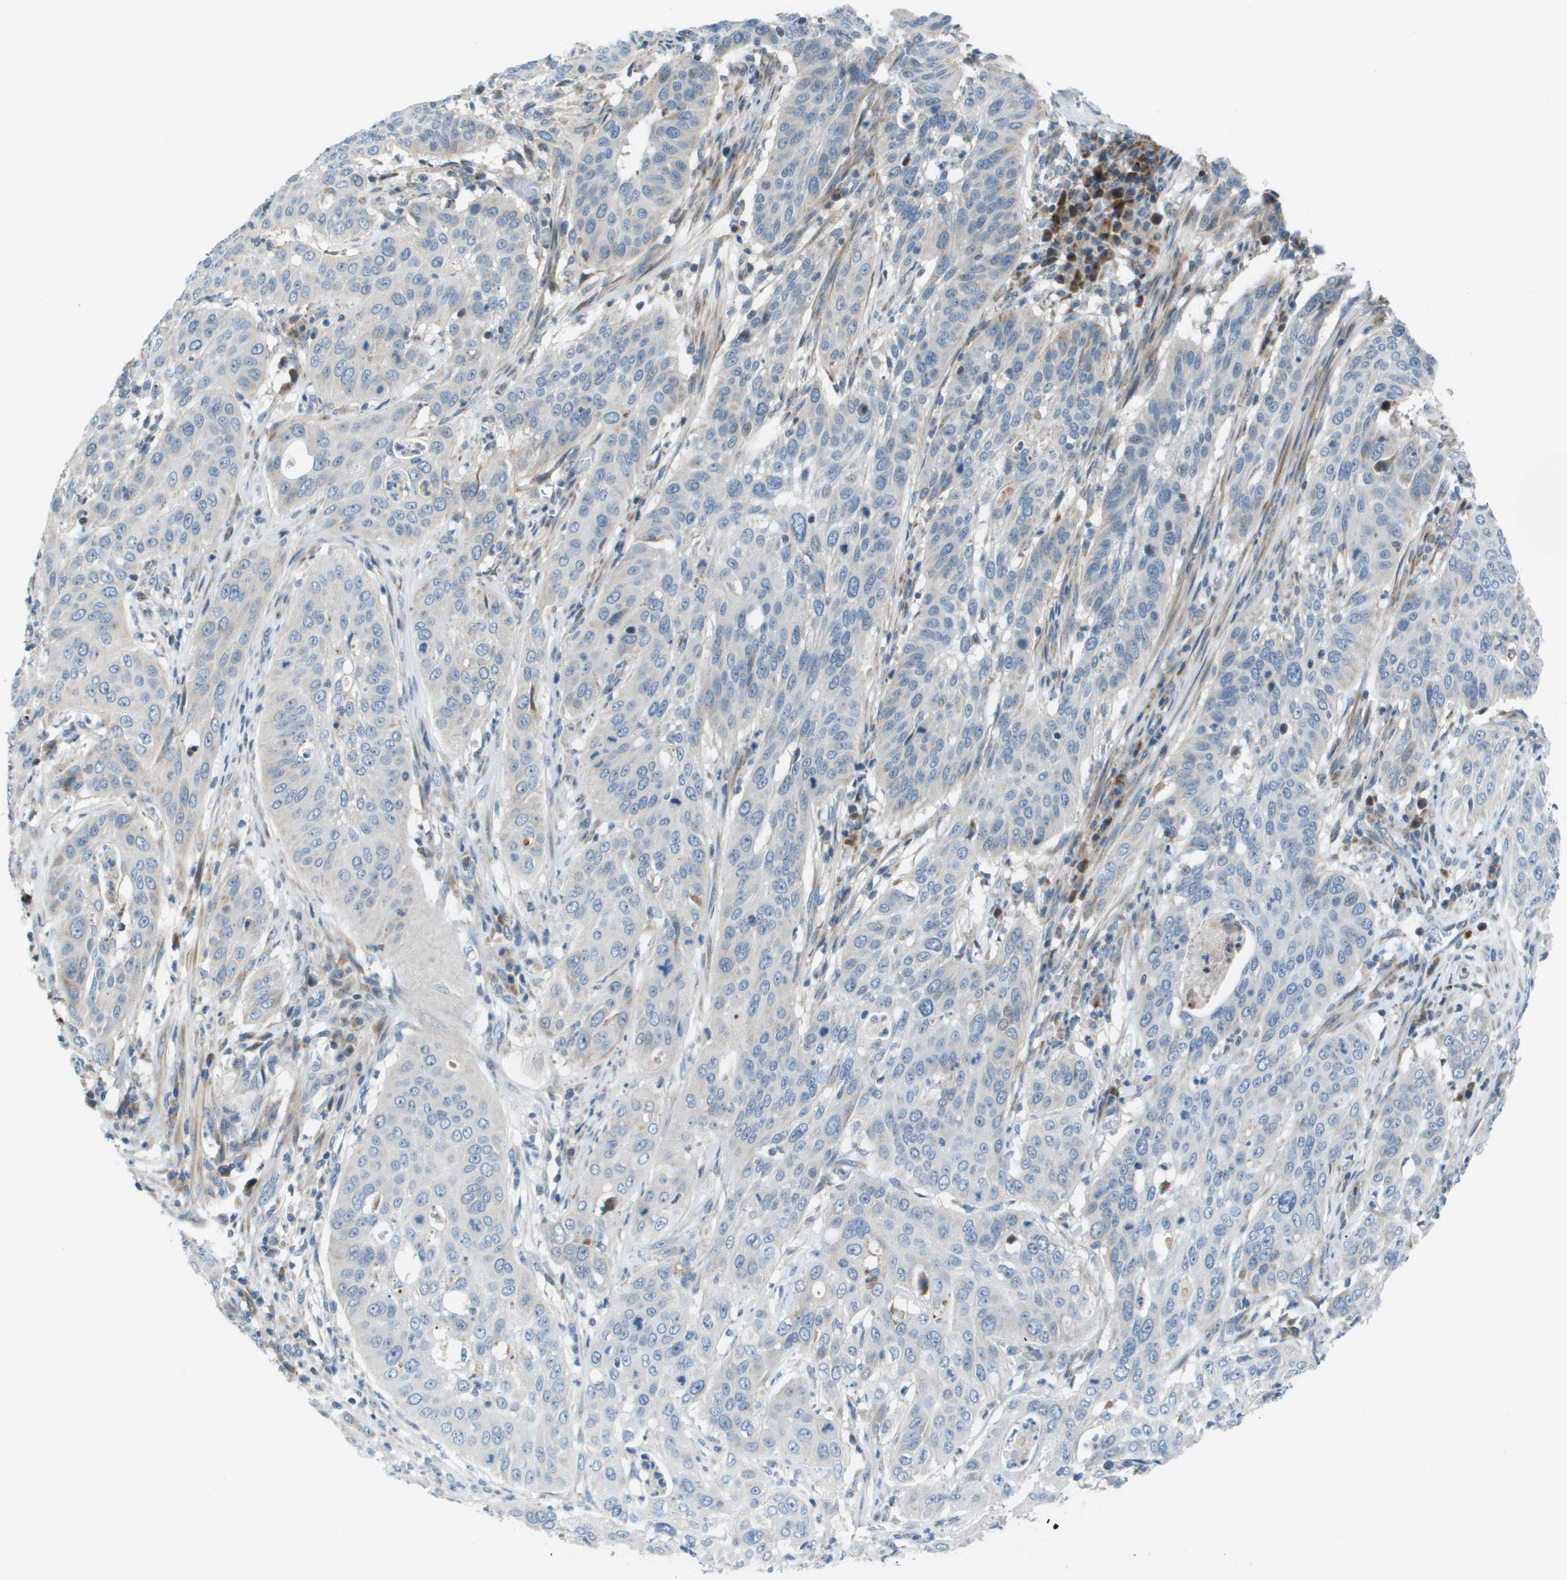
{"staining": {"intensity": "negative", "quantity": "none", "location": "none"}, "tissue": "cervical cancer", "cell_type": "Tumor cells", "image_type": "cancer", "snomed": [{"axis": "morphology", "description": "Normal tissue, NOS"}, {"axis": "morphology", "description": "Squamous cell carcinoma, NOS"}, {"axis": "topography", "description": "Cervix"}], "caption": "An image of human squamous cell carcinoma (cervical) is negative for staining in tumor cells.", "gene": "GALNT6", "patient": {"sex": "female", "age": 39}}